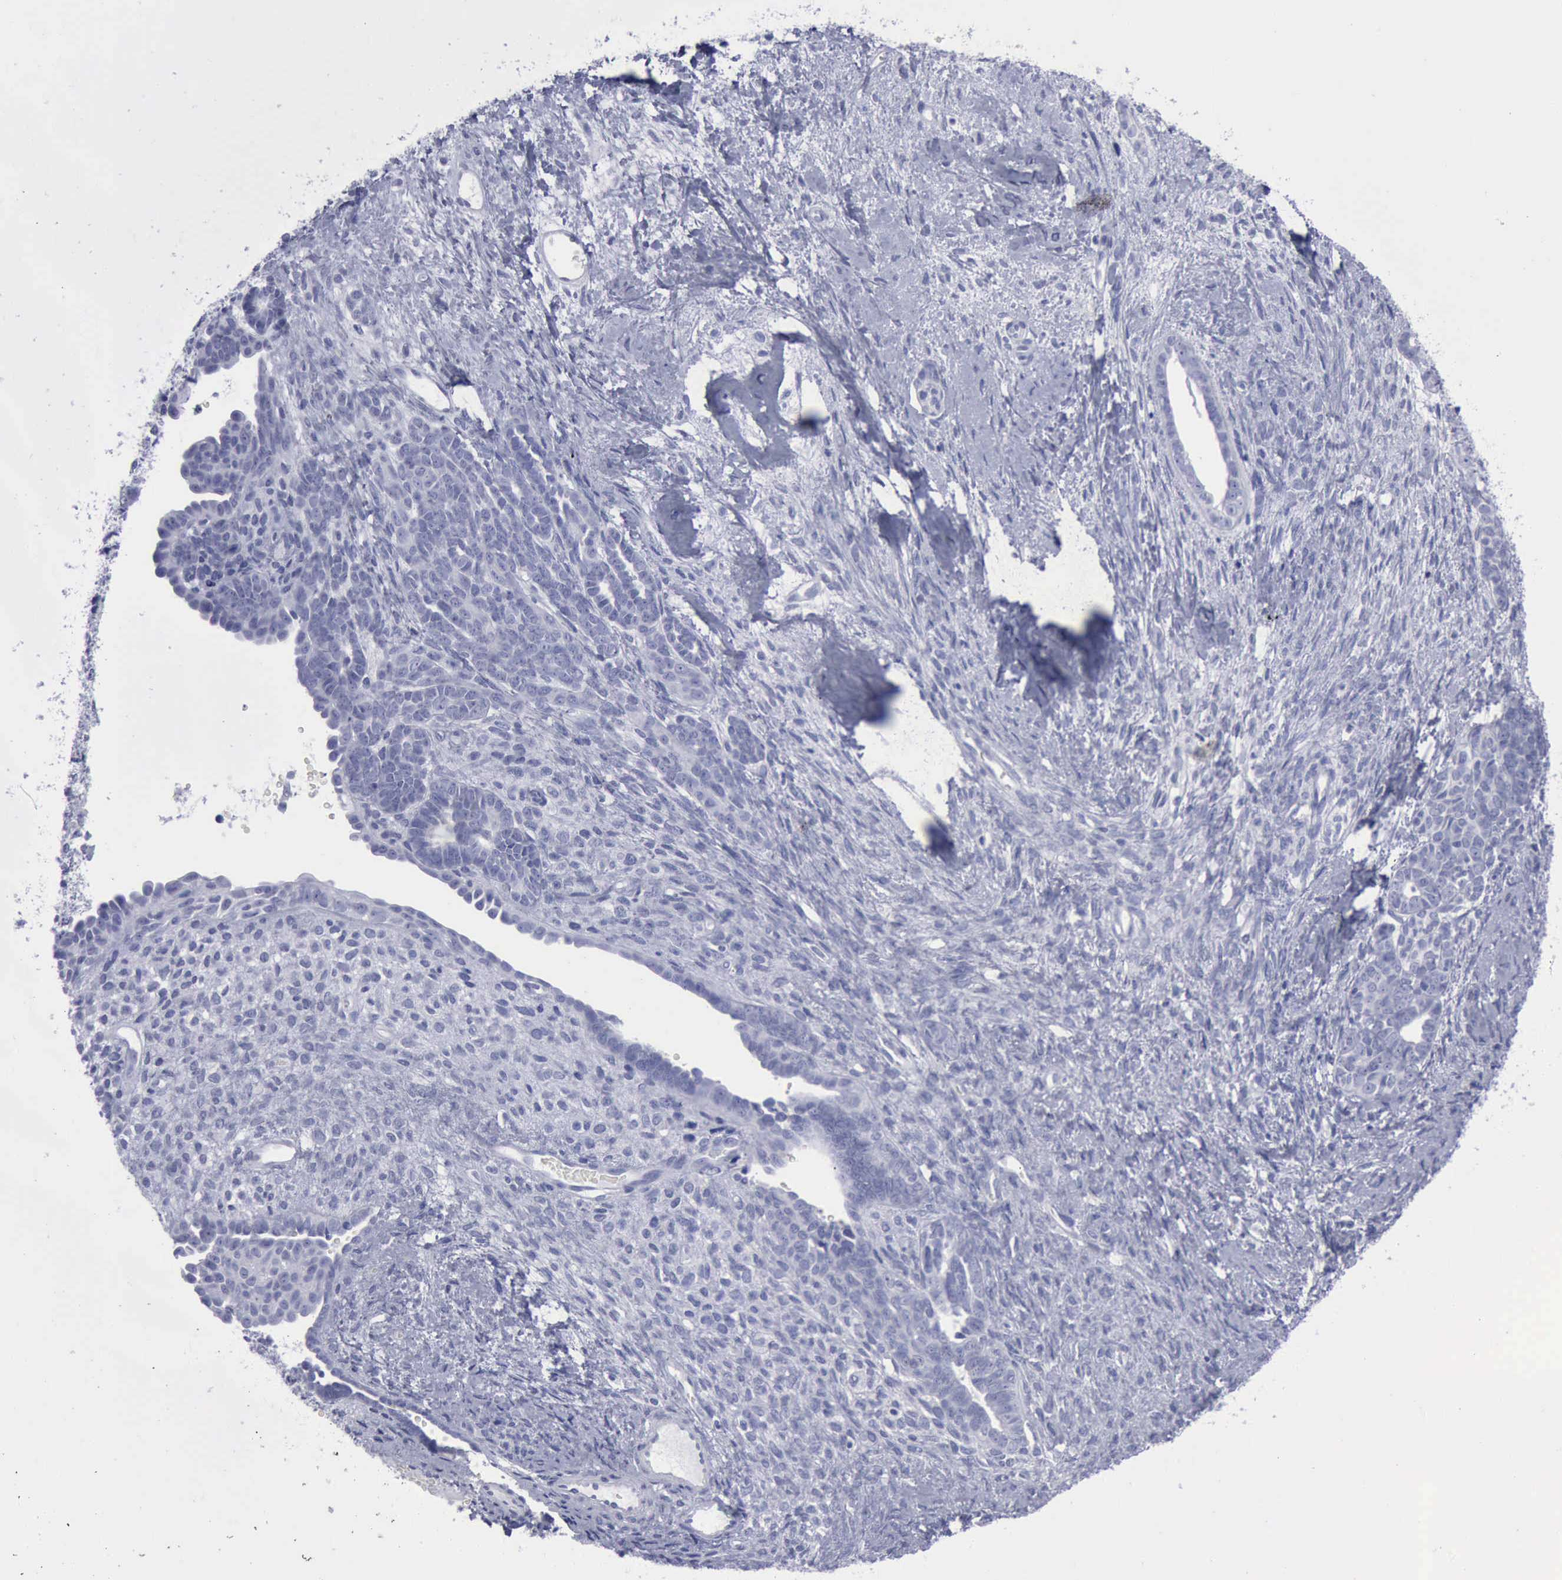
{"staining": {"intensity": "negative", "quantity": "none", "location": "none"}, "tissue": "endometrial cancer", "cell_type": "Tumor cells", "image_type": "cancer", "snomed": [{"axis": "morphology", "description": "Neoplasm, malignant, NOS"}, {"axis": "topography", "description": "Endometrium"}], "caption": "Endometrial malignant neoplasm was stained to show a protein in brown. There is no significant positivity in tumor cells.", "gene": "KRT13", "patient": {"sex": "female", "age": 74}}